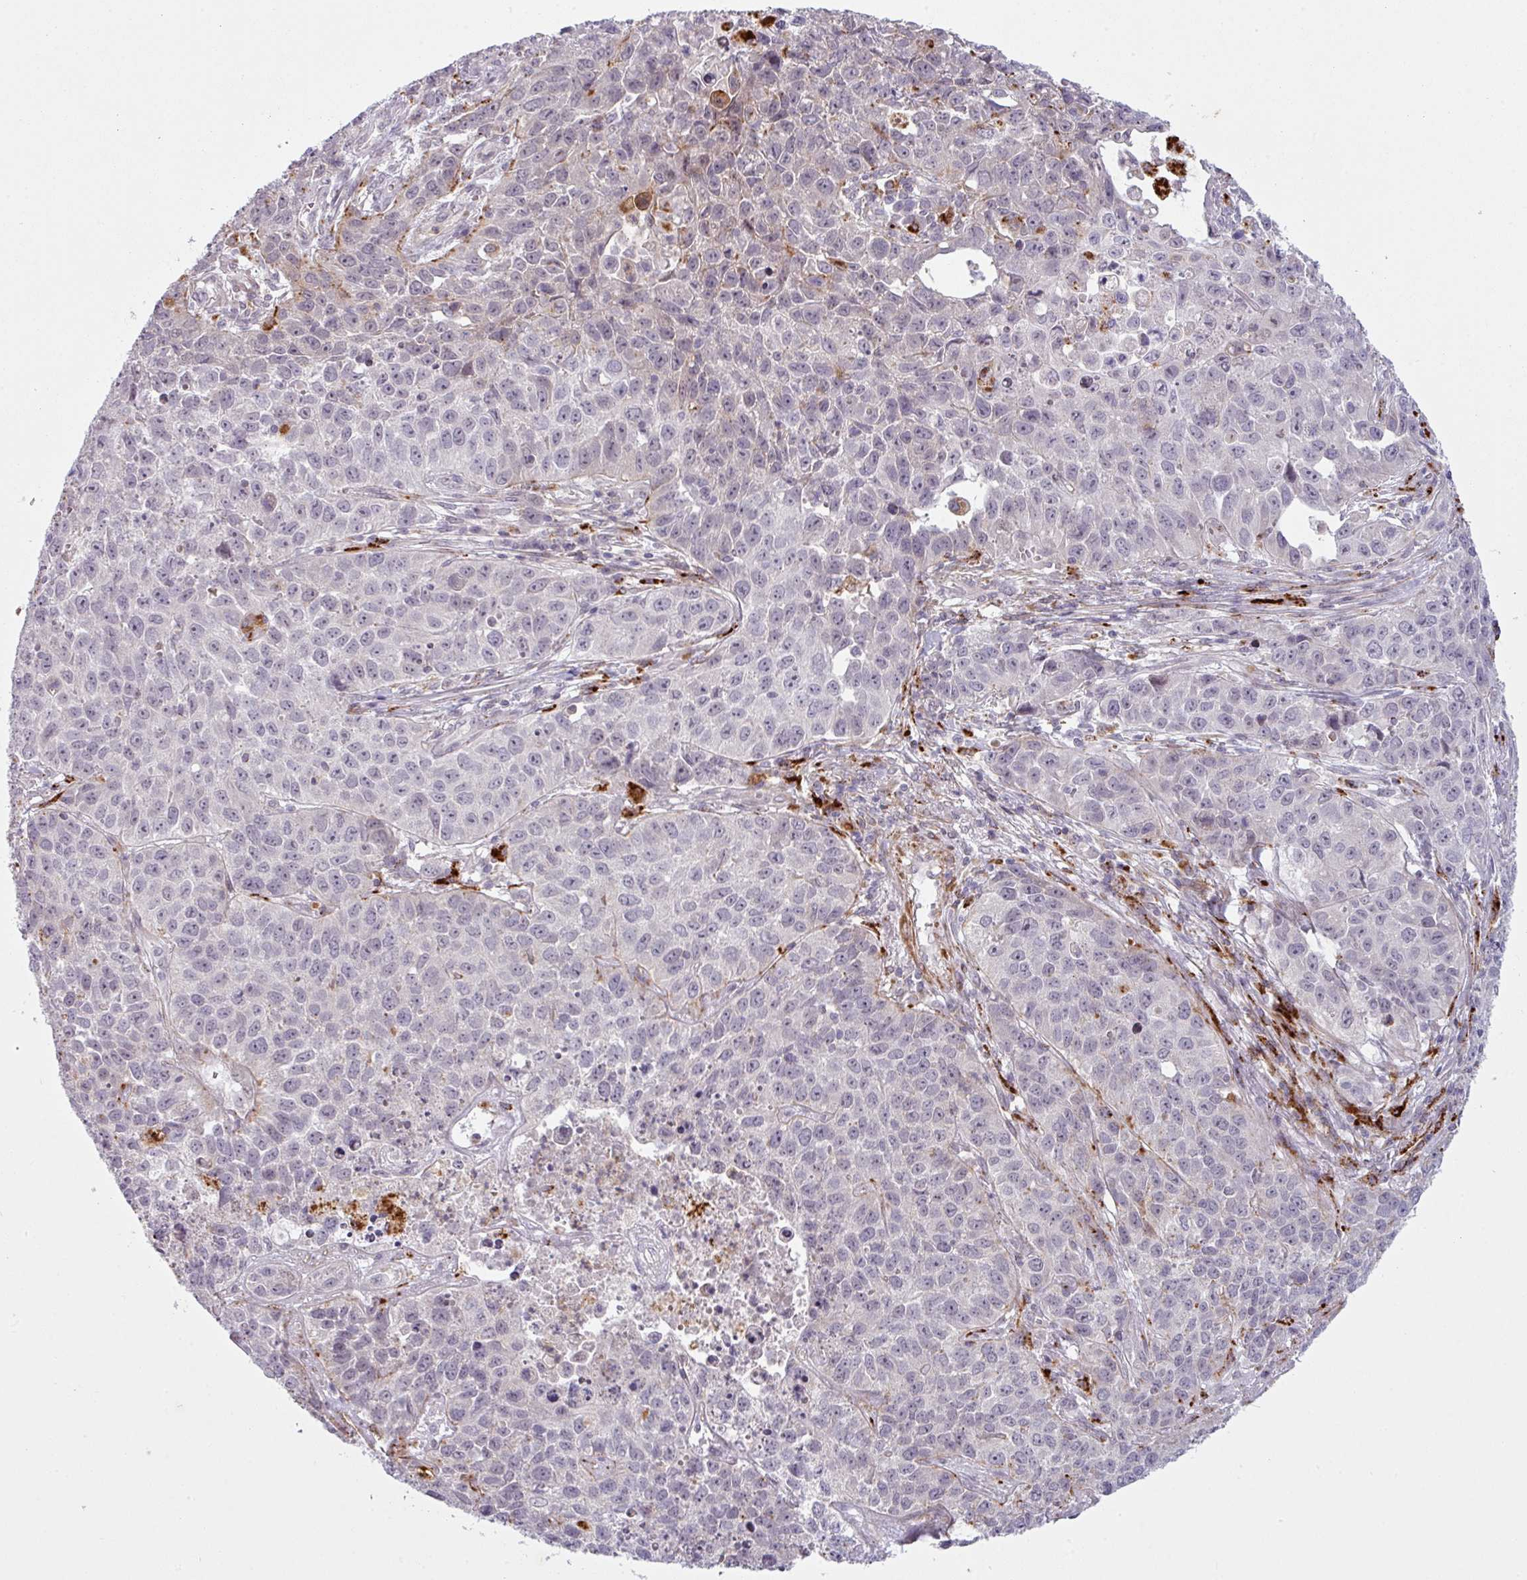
{"staining": {"intensity": "moderate", "quantity": "<25%", "location": "cytoplasmic/membranous"}, "tissue": "lung cancer", "cell_type": "Tumor cells", "image_type": "cancer", "snomed": [{"axis": "morphology", "description": "Squamous cell carcinoma, NOS"}, {"axis": "topography", "description": "Lung"}], "caption": "Immunohistochemical staining of human lung cancer demonstrates moderate cytoplasmic/membranous protein expression in approximately <25% of tumor cells.", "gene": "MAP7D2", "patient": {"sex": "male", "age": 76}}